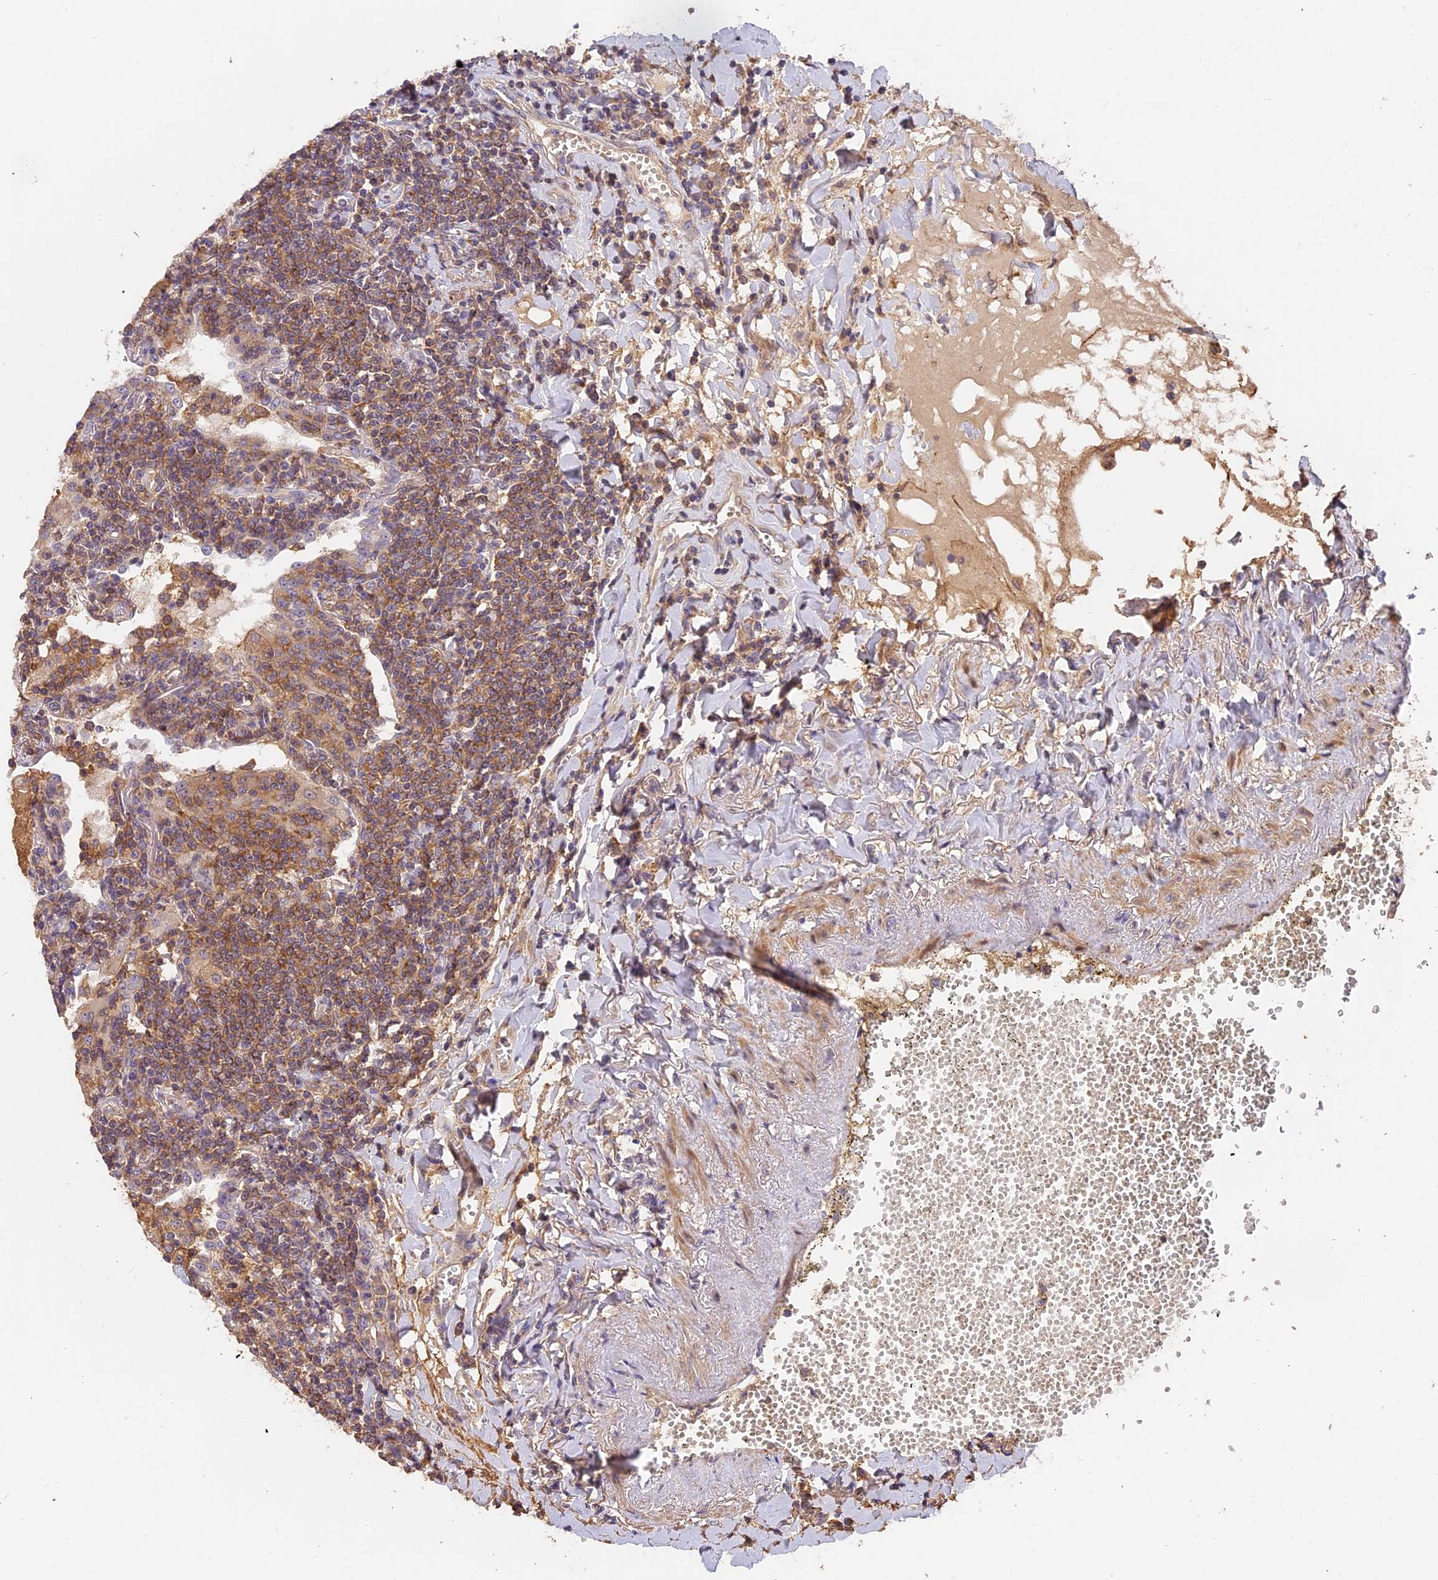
{"staining": {"intensity": "moderate", "quantity": ">75%", "location": "cytoplasmic/membranous"}, "tissue": "lymphoma", "cell_type": "Tumor cells", "image_type": "cancer", "snomed": [{"axis": "morphology", "description": "Malignant lymphoma, non-Hodgkin's type, Low grade"}, {"axis": "topography", "description": "Lung"}], "caption": "A micrograph showing moderate cytoplasmic/membranous positivity in about >75% of tumor cells in low-grade malignant lymphoma, non-Hodgkin's type, as visualized by brown immunohistochemical staining.", "gene": "ARHGAP17", "patient": {"sex": "female", "age": 71}}